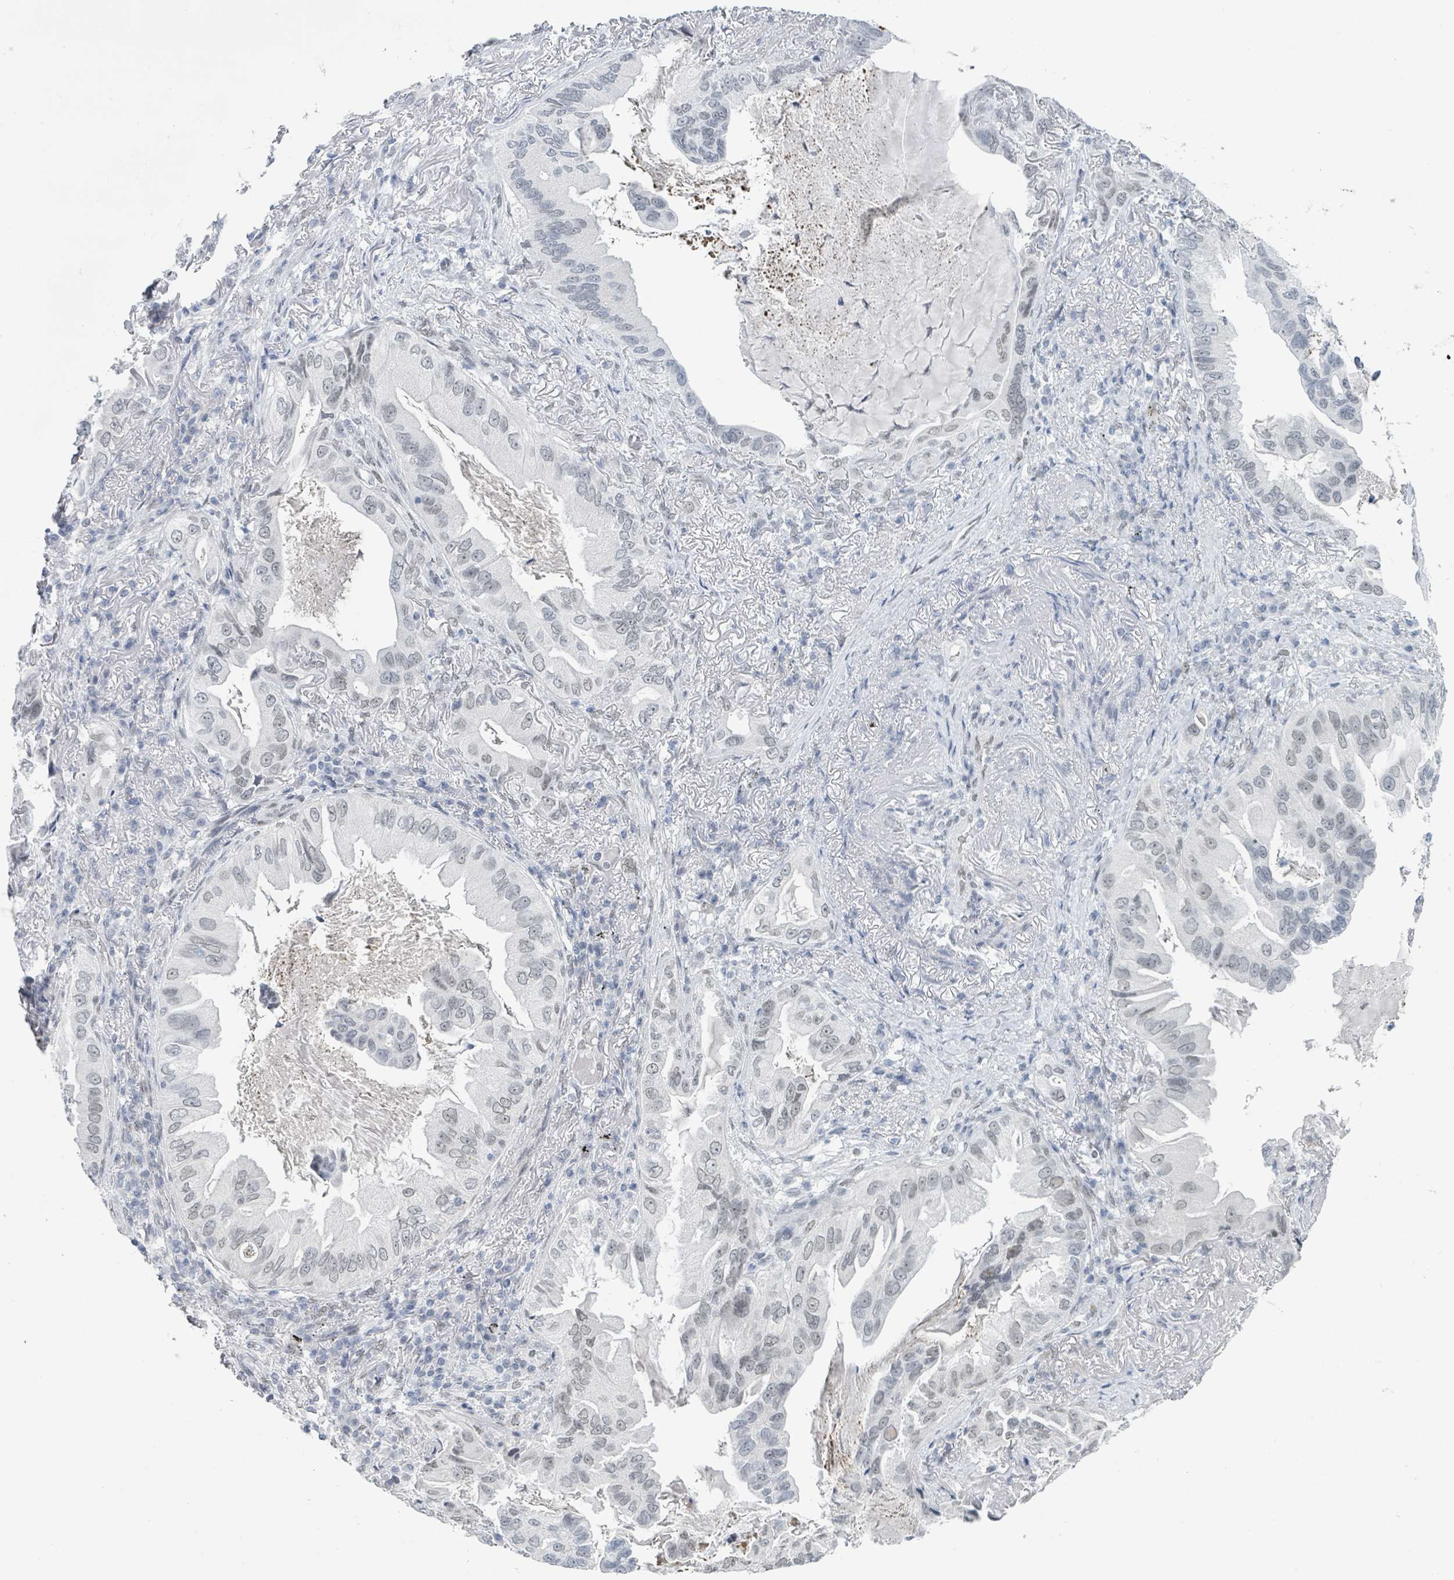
{"staining": {"intensity": "negative", "quantity": "none", "location": "none"}, "tissue": "lung cancer", "cell_type": "Tumor cells", "image_type": "cancer", "snomed": [{"axis": "morphology", "description": "Adenocarcinoma, NOS"}, {"axis": "topography", "description": "Lung"}], "caption": "Tumor cells are negative for brown protein staining in lung adenocarcinoma.", "gene": "EHMT2", "patient": {"sex": "female", "age": 69}}